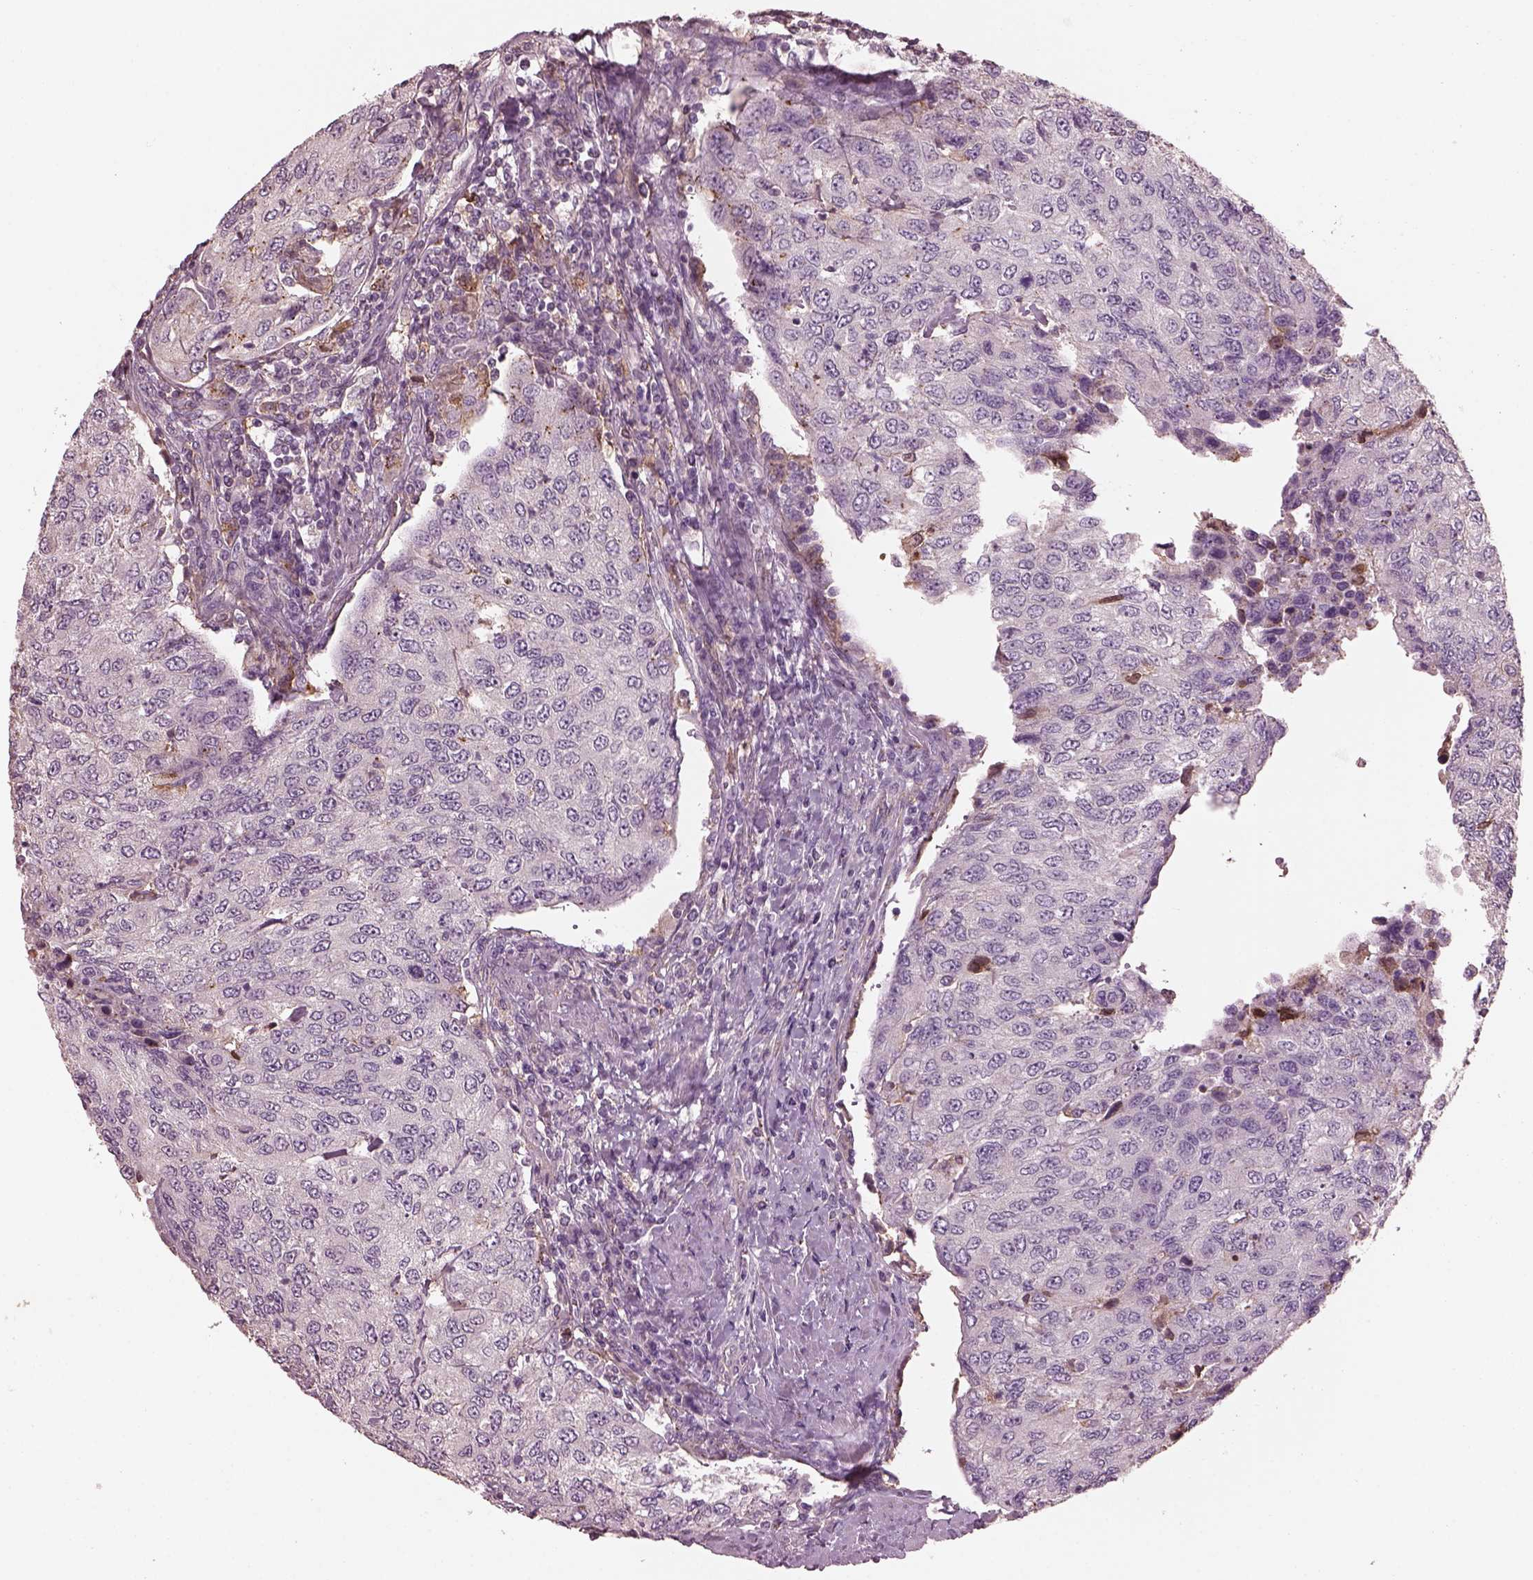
{"staining": {"intensity": "negative", "quantity": "none", "location": "none"}, "tissue": "urothelial cancer", "cell_type": "Tumor cells", "image_type": "cancer", "snomed": [{"axis": "morphology", "description": "Urothelial carcinoma, High grade"}, {"axis": "topography", "description": "Urinary bladder"}], "caption": "Immunohistochemistry (IHC) image of urothelial cancer stained for a protein (brown), which reveals no staining in tumor cells.", "gene": "SRI", "patient": {"sex": "female", "age": 78}}